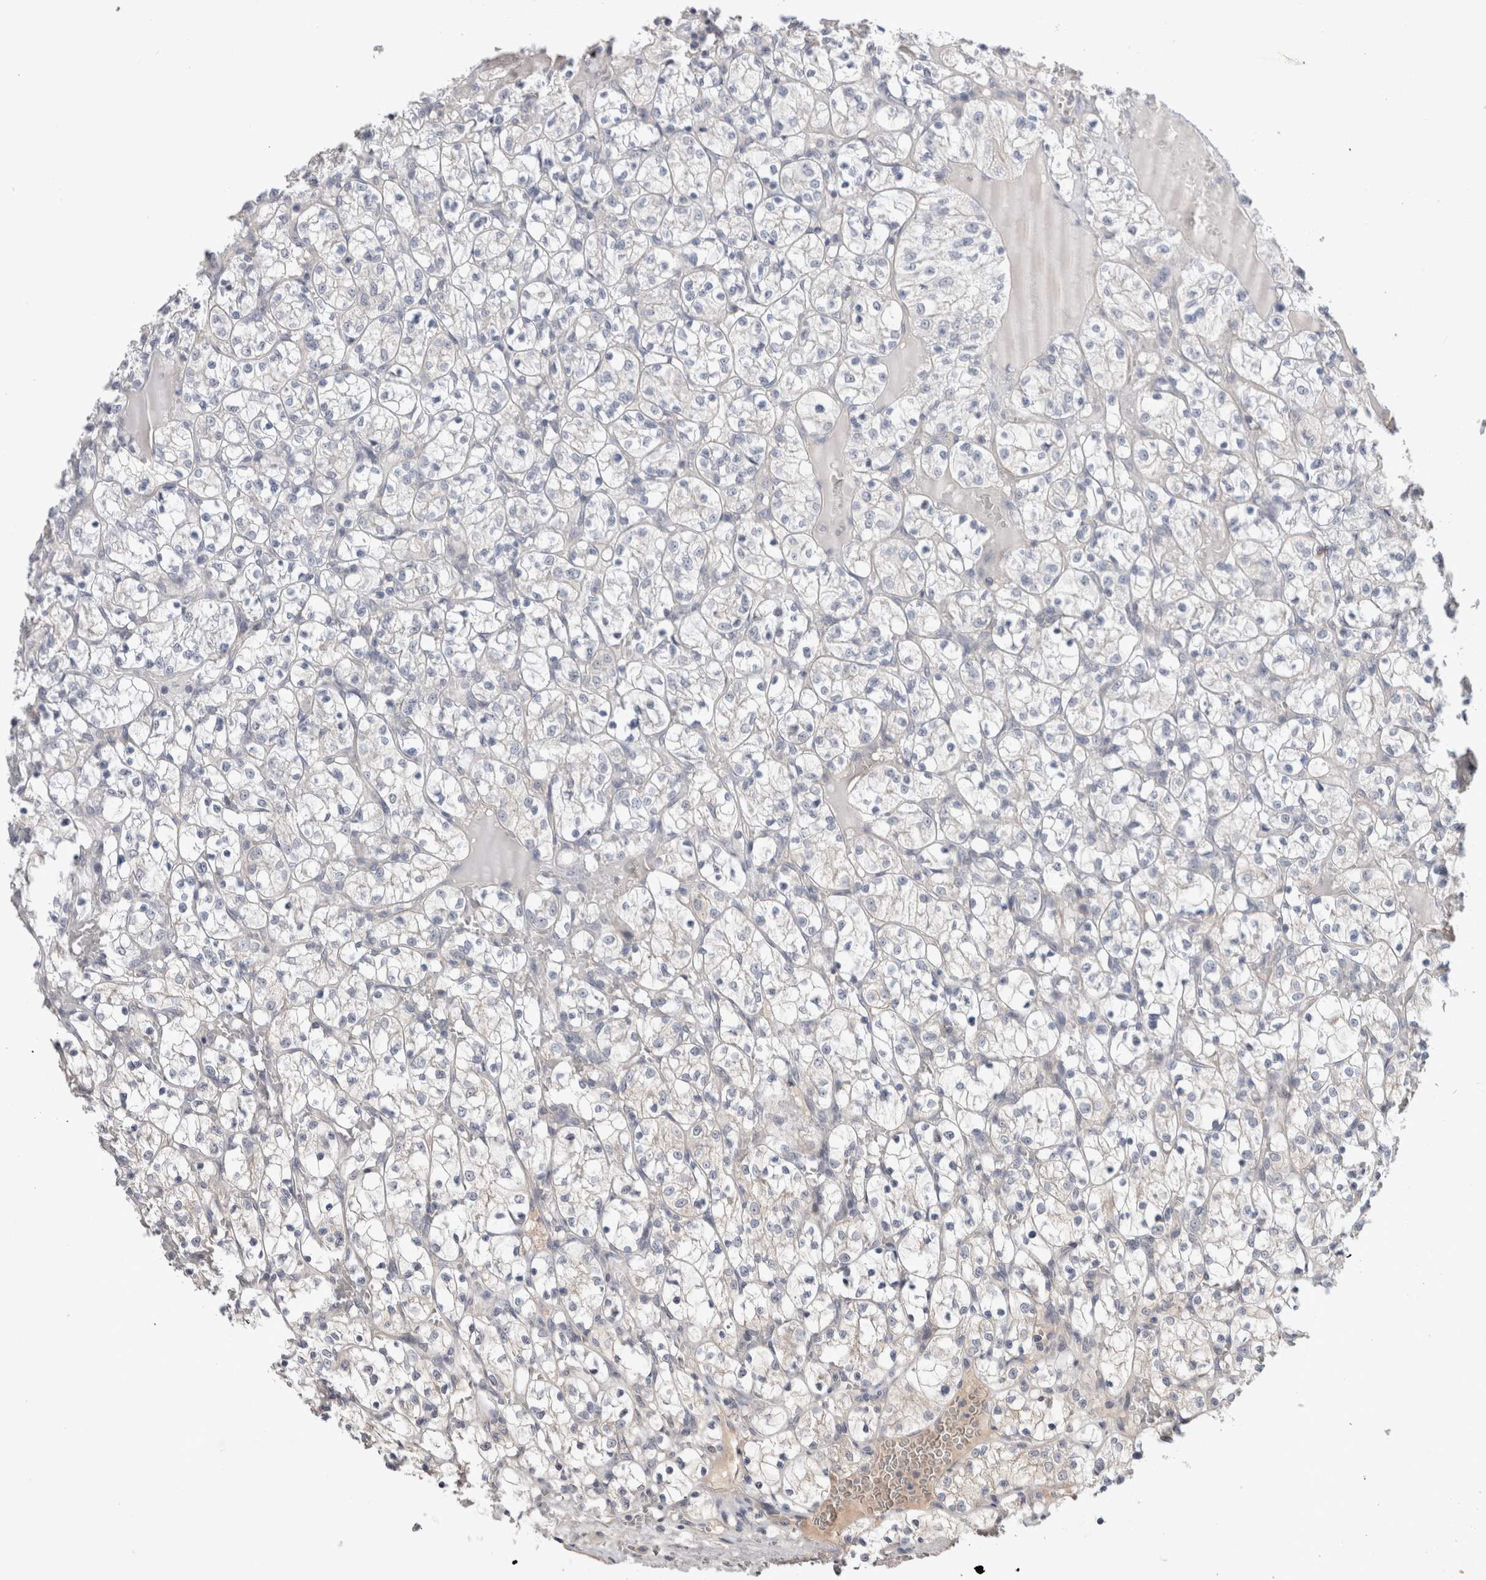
{"staining": {"intensity": "negative", "quantity": "none", "location": "none"}, "tissue": "renal cancer", "cell_type": "Tumor cells", "image_type": "cancer", "snomed": [{"axis": "morphology", "description": "Adenocarcinoma, NOS"}, {"axis": "topography", "description": "Kidney"}], "caption": "Immunohistochemistry (IHC) of human renal cancer exhibits no expression in tumor cells.", "gene": "CERS3", "patient": {"sex": "female", "age": 69}}